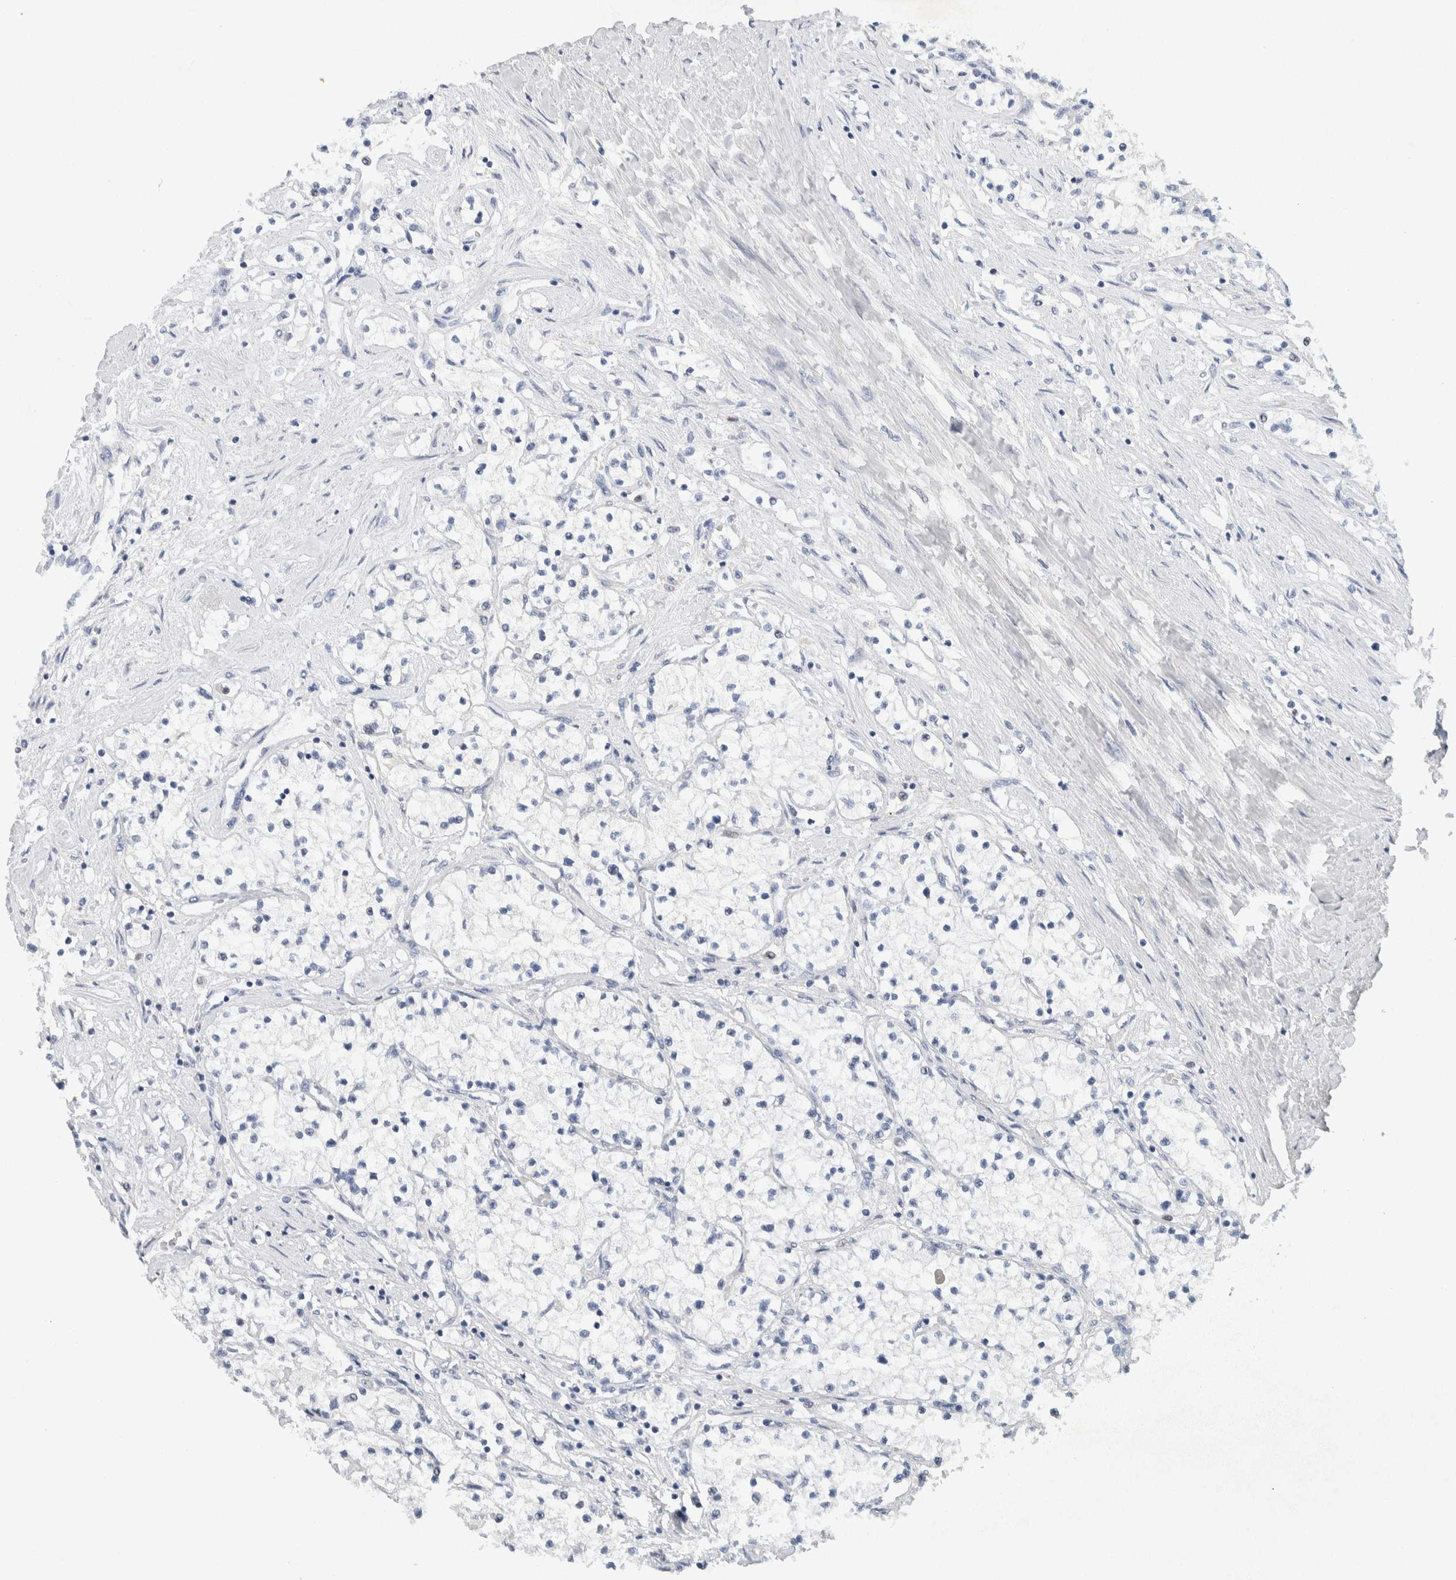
{"staining": {"intensity": "negative", "quantity": "none", "location": "none"}, "tissue": "renal cancer", "cell_type": "Tumor cells", "image_type": "cancer", "snomed": [{"axis": "morphology", "description": "Adenocarcinoma, NOS"}, {"axis": "topography", "description": "Kidney"}], "caption": "The histopathology image exhibits no significant expression in tumor cells of renal adenocarcinoma. Nuclei are stained in blue.", "gene": "NCF2", "patient": {"sex": "male", "age": 68}}